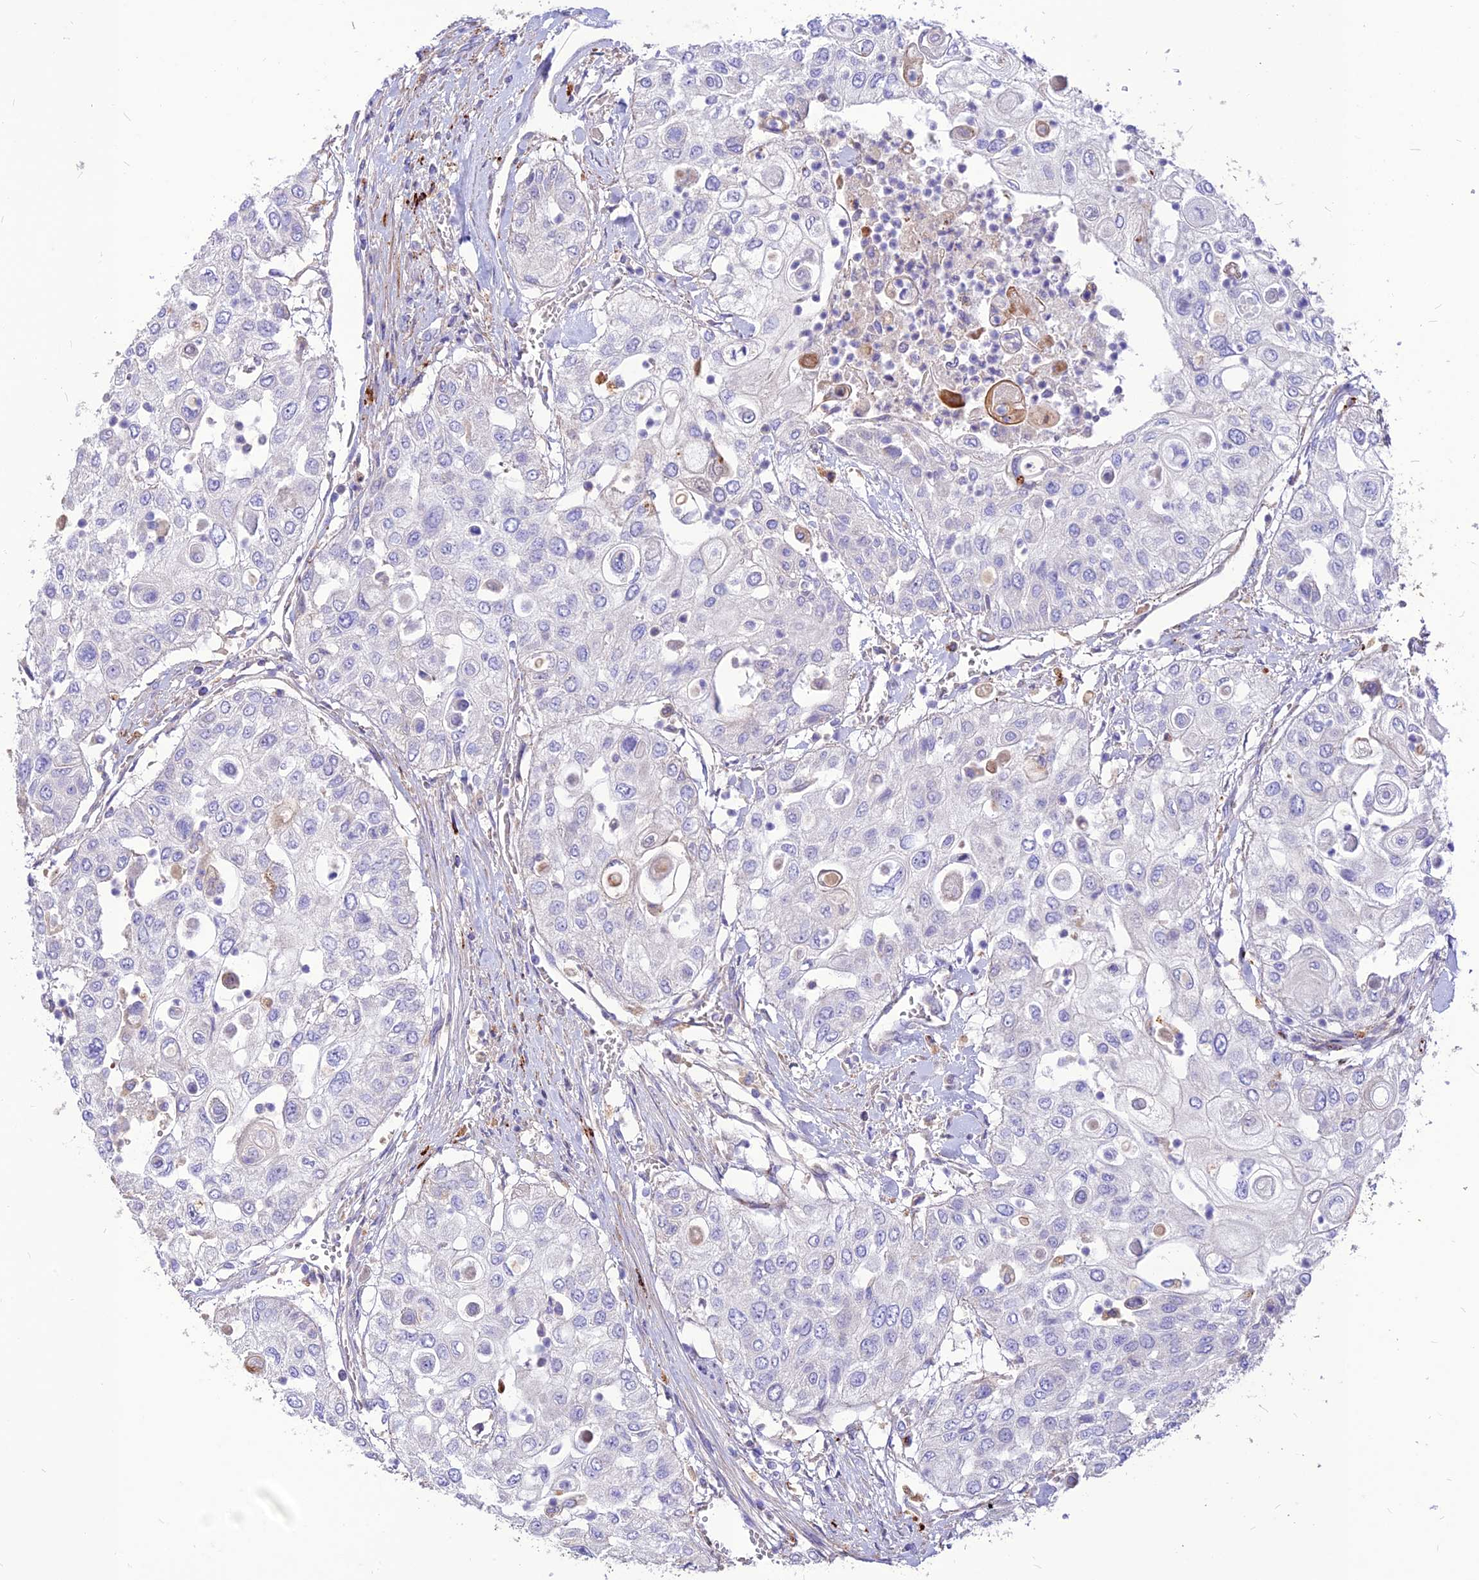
{"staining": {"intensity": "negative", "quantity": "none", "location": "none"}, "tissue": "urothelial cancer", "cell_type": "Tumor cells", "image_type": "cancer", "snomed": [{"axis": "morphology", "description": "Urothelial carcinoma, High grade"}, {"axis": "topography", "description": "Urinary bladder"}], "caption": "This is a micrograph of immunohistochemistry (IHC) staining of urothelial cancer, which shows no expression in tumor cells.", "gene": "RIMOC1", "patient": {"sex": "female", "age": 79}}